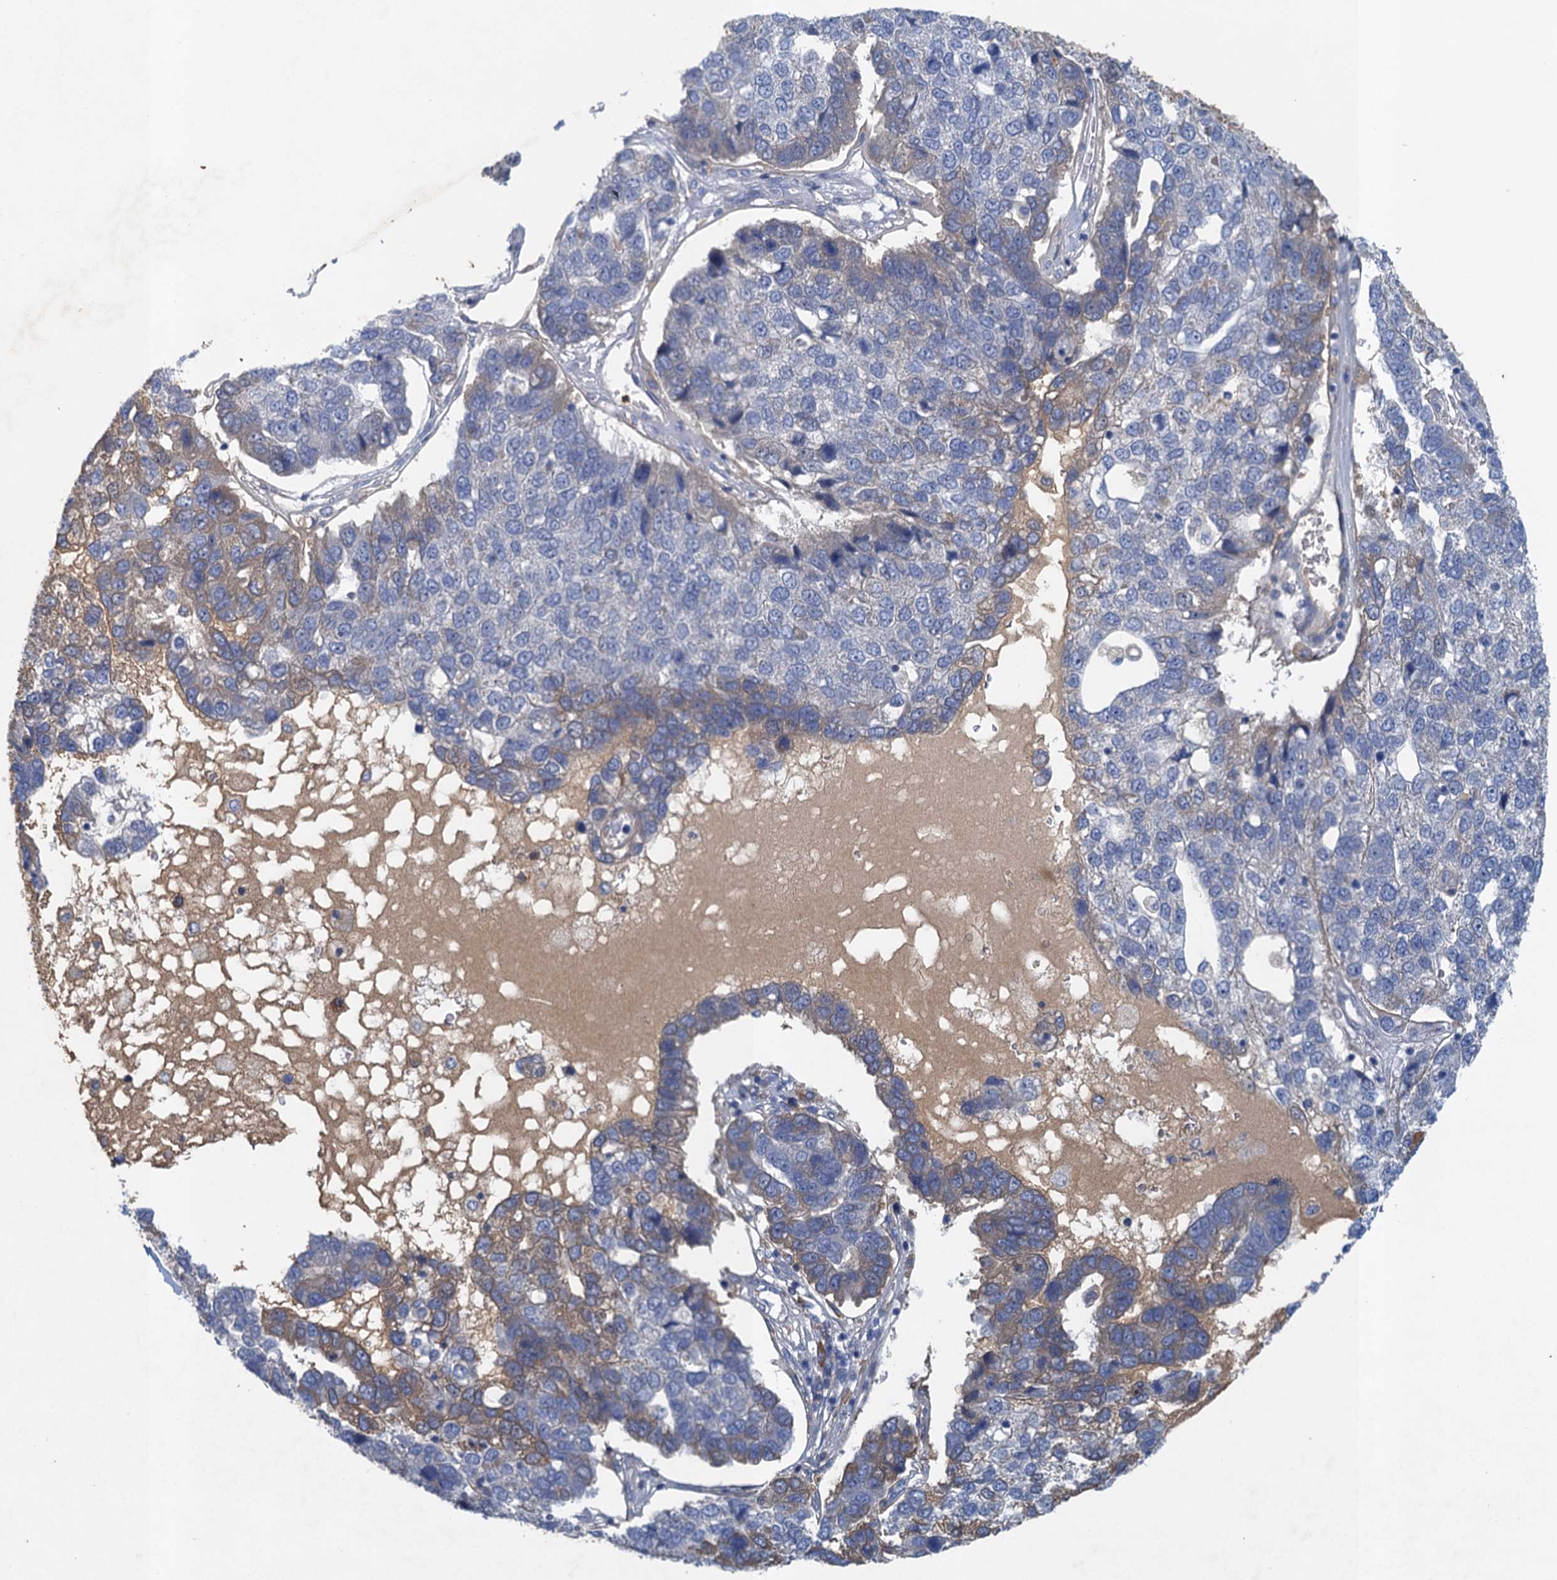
{"staining": {"intensity": "moderate", "quantity": "<25%", "location": "cytoplasmic/membranous"}, "tissue": "pancreatic cancer", "cell_type": "Tumor cells", "image_type": "cancer", "snomed": [{"axis": "morphology", "description": "Adenocarcinoma, NOS"}, {"axis": "topography", "description": "Pancreas"}], "caption": "Protein staining reveals moderate cytoplasmic/membranous expression in approximately <25% of tumor cells in pancreatic adenocarcinoma.", "gene": "TPCN1", "patient": {"sex": "female", "age": 61}}